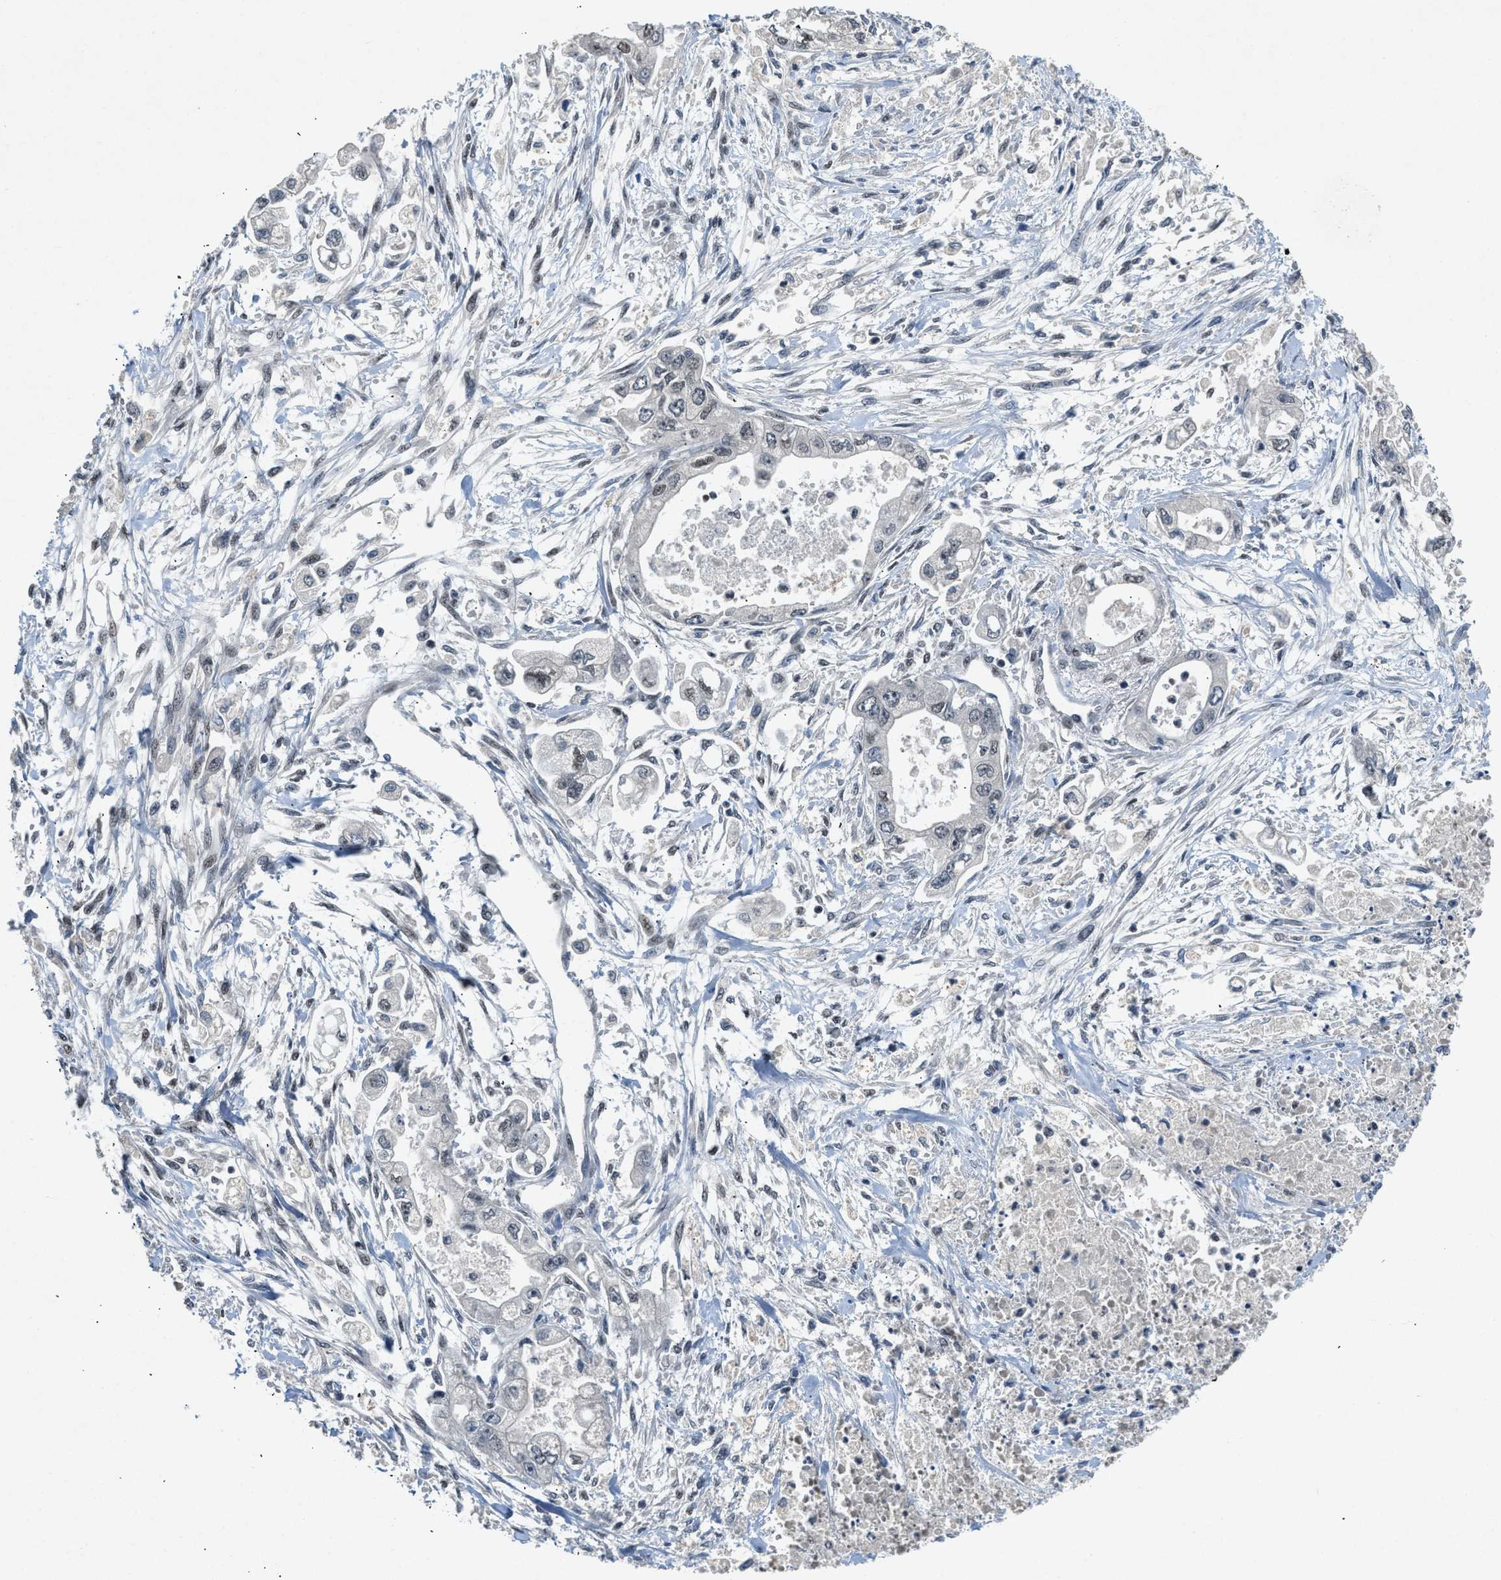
{"staining": {"intensity": "negative", "quantity": "none", "location": "none"}, "tissue": "stomach cancer", "cell_type": "Tumor cells", "image_type": "cancer", "snomed": [{"axis": "morphology", "description": "Normal tissue, NOS"}, {"axis": "morphology", "description": "Adenocarcinoma, NOS"}, {"axis": "topography", "description": "Stomach"}], "caption": "Immunohistochemistry histopathology image of neoplastic tissue: adenocarcinoma (stomach) stained with DAB exhibits no significant protein expression in tumor cells.", "gene": "NCOA1", "patient": {"sex": "male", "age": 62}}